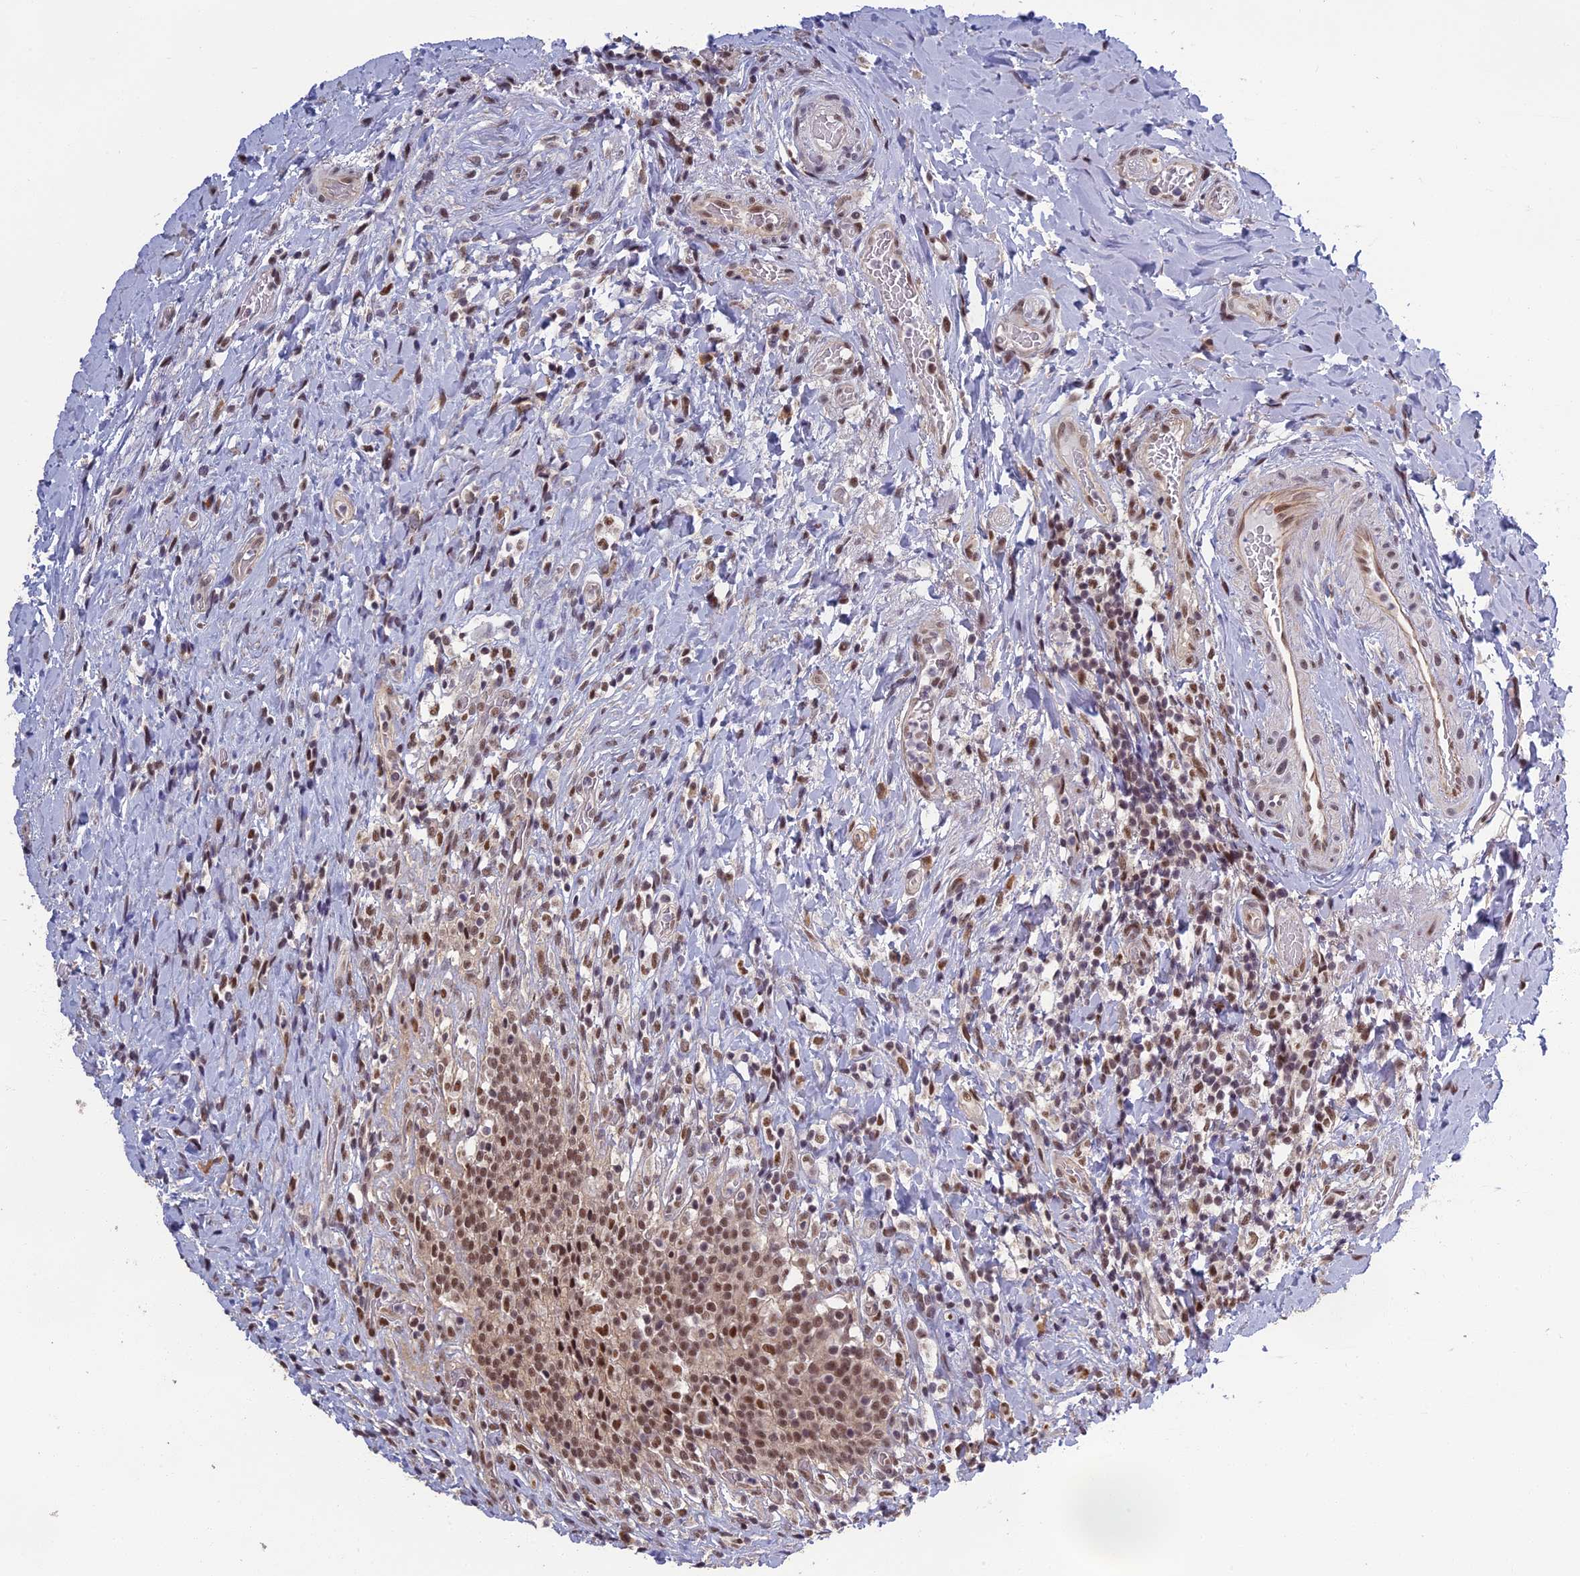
{"staining": {"intensity": "moderate", "quantity": ">75%", "location": "nuclear"}, "tissue": "urinary bladder", "cell_type": "Urothelial cells", "image_type": "normal", "snomed": [{"axis": "morphology", "description": "Normal tissue, NOS"}, {"axis": "morphology", "description": "Inflammation, NOS"}, {"axis": "topography", "description": "Urinary bladder"}], "caption": "Protein expression analysis of normal human urinary bladder reveals moderate nuclear positivity in approximately >75% of urothelial cells. (IHC, brightfield microscopy, high magnification).", "gene": "MORF4L1", "patient": {"sex": "male", "age": 64}}